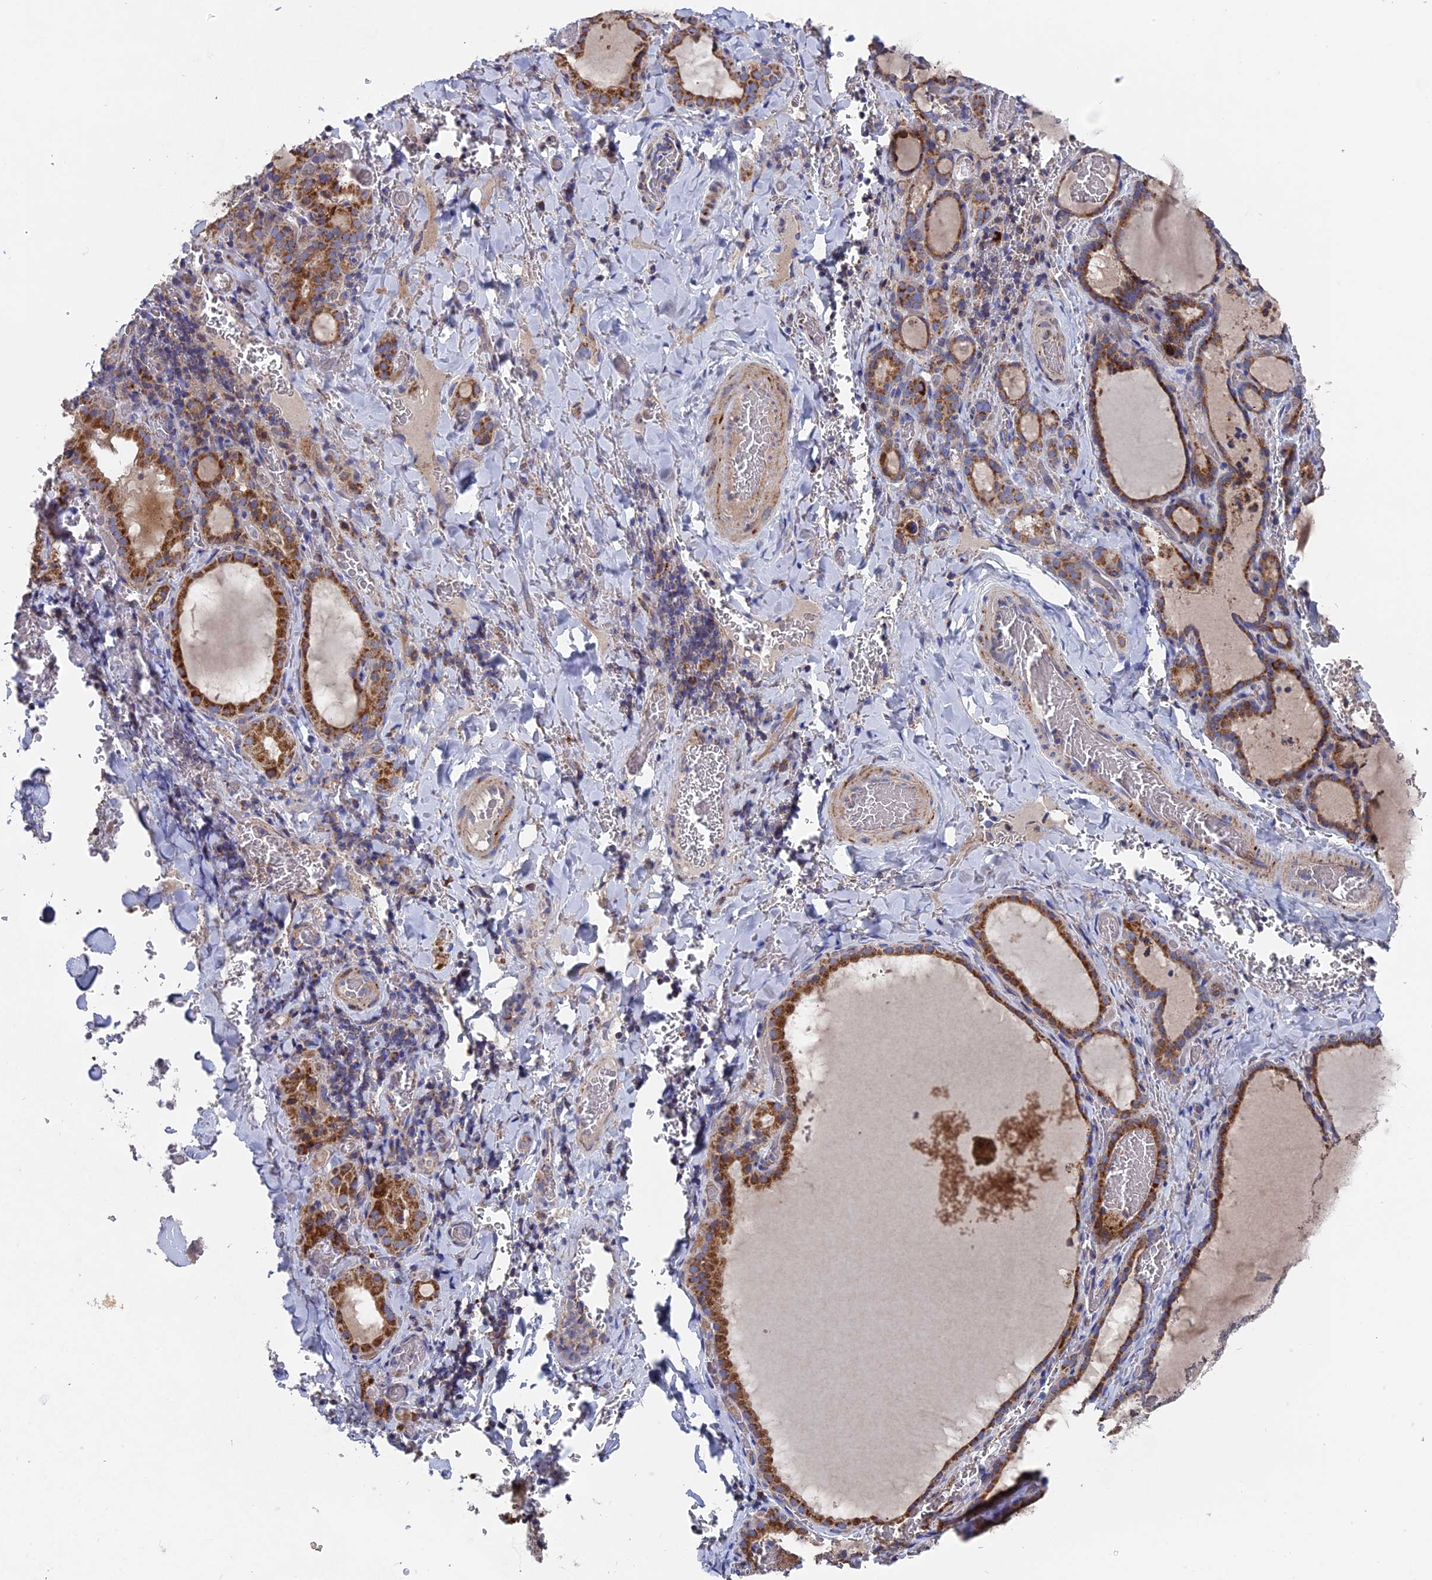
{"staining": {"intensity": "moderate", "quantity": ">75%", "location": "cytoplasmic/membranous"}, "tissue": "thyroid gland", "cell_type": "Glandular cells", "image_type": "normal", "snomed": [{"axis": "morphology", "description": "Normal tissue, NOS"}, {"axis": "topography", "description": "Thyroid gland"}], "caption": "Immunohistochemistry (IHC) of normal human thyroid gland reveals medium levels of moderate cytoplasmic/membranous staining in about >75% of glandular cells. (DAB (3,3'-diaminobenzidine) IHC, brown staining for protein, blue staining for nuclei).", "gene": "TGFA", "patient": {"sex": "female", "age": 39}}